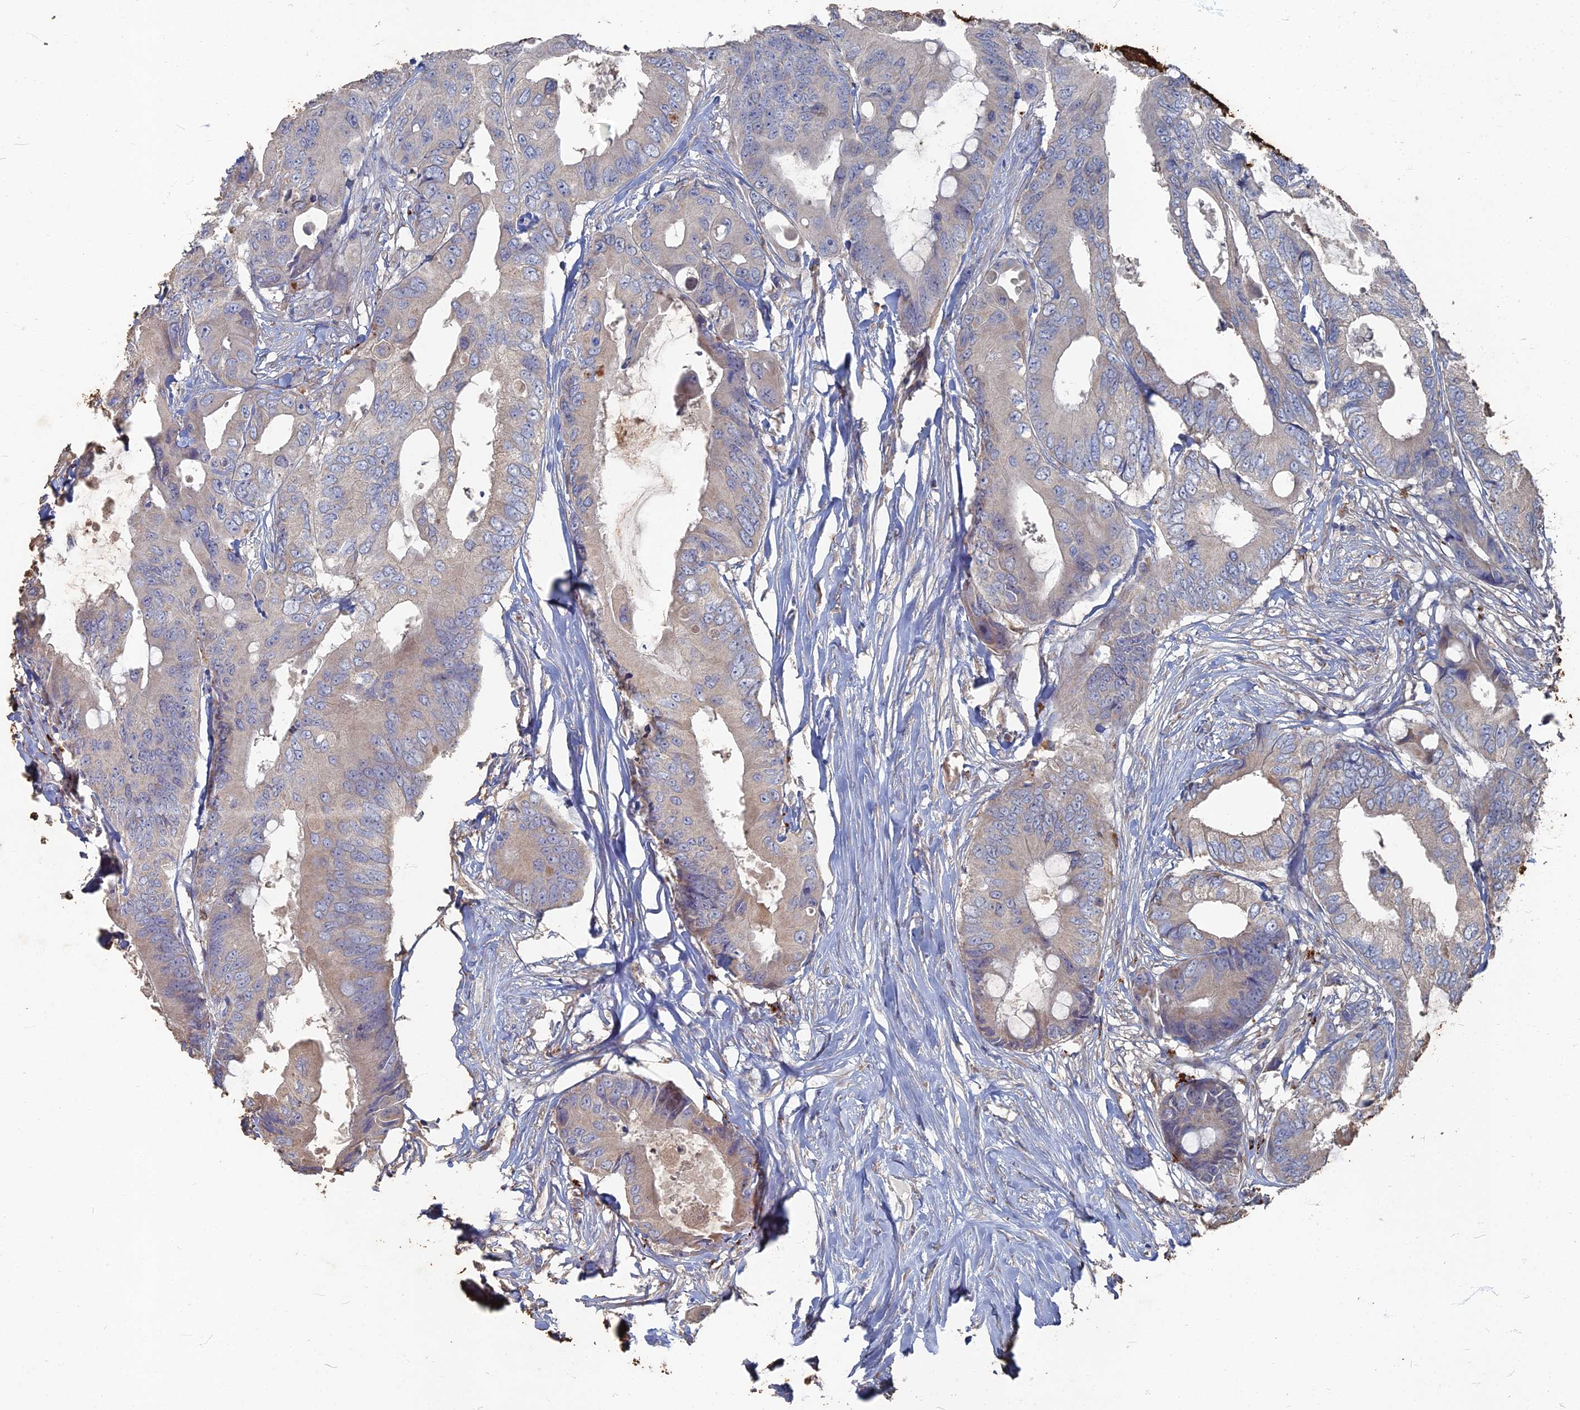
{"staining": {"intensity": "weak", "quantity": "<25%", "location": "cytoplasmic/membranous"}, "tissue": "colorectal cancer", "cell_type": "Tumor cells", "image_type": "cancer", "snomed": [{"axis": "morphology", "description": "Adenocarcinoma, NOS"}, {"axis": "topography", "description": "Colon"}], "caption": "DAB (3,3'-diaminobenzidine) immunohistochemical staining of adenocarcinoma (colorectal) shows no significant positivity in tumor cells.", "gene": "TMEM128", "patient": {"sex": "male", "age": 71}}